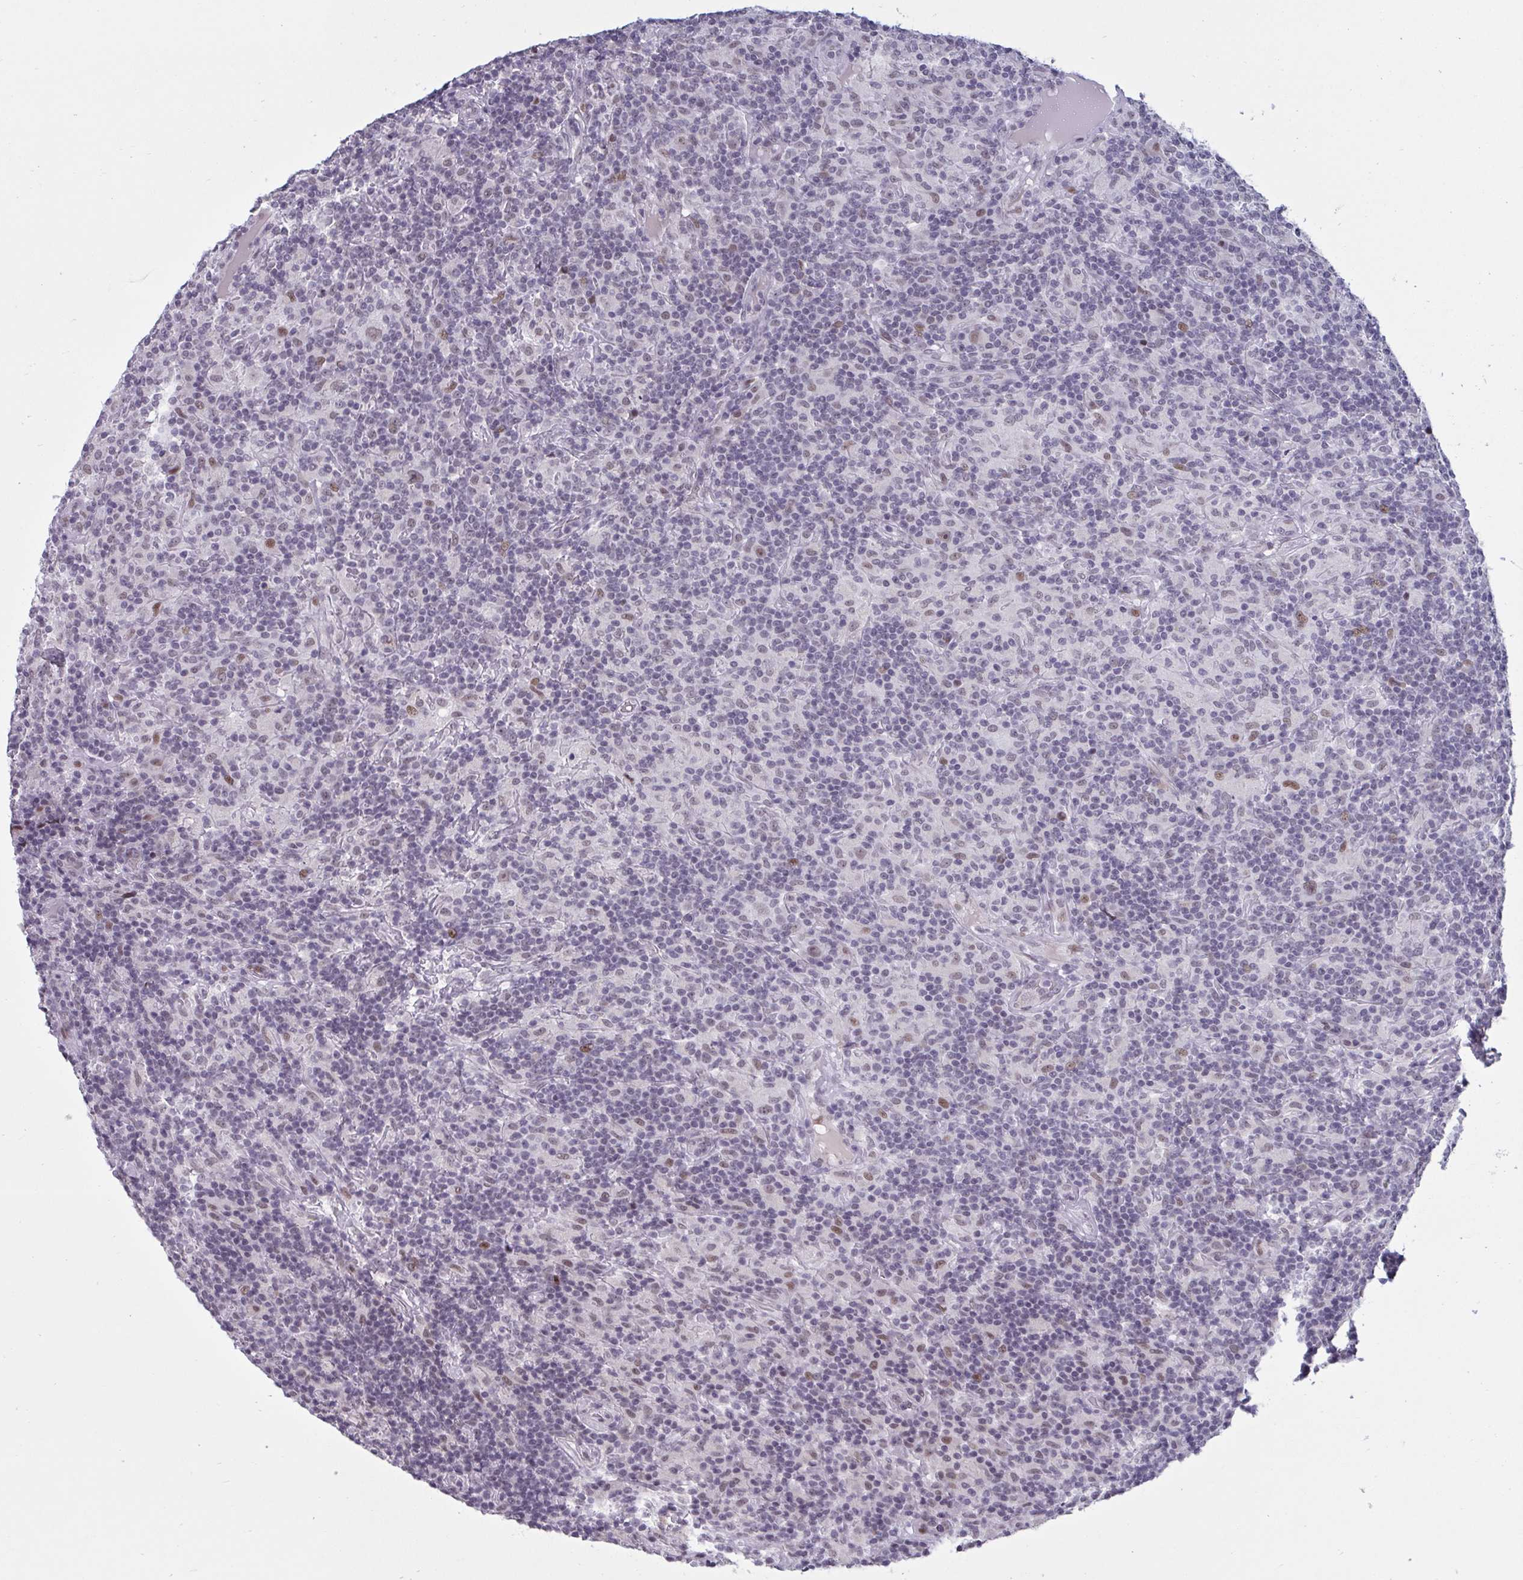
{"staining": {"intensity": "moderate", "quantity": ">75%", "location": "nuclear"}, "tissue": "lymphoma", "cell_type": "Tumor cells", "image_type": "cancer", "snomed": [{"axis": "morphology", "description": "Hodgkin's disease, NOS"}, {"axis": "topography", "description": "Lymph node"}], "caption": "This is an image of immunohistochemistry staining of lymphoma, which shows moderate staining in the nuclear of tumor cells.", "gene": "HSD17B6", "patient": {"sex": "male", "age": 70}}